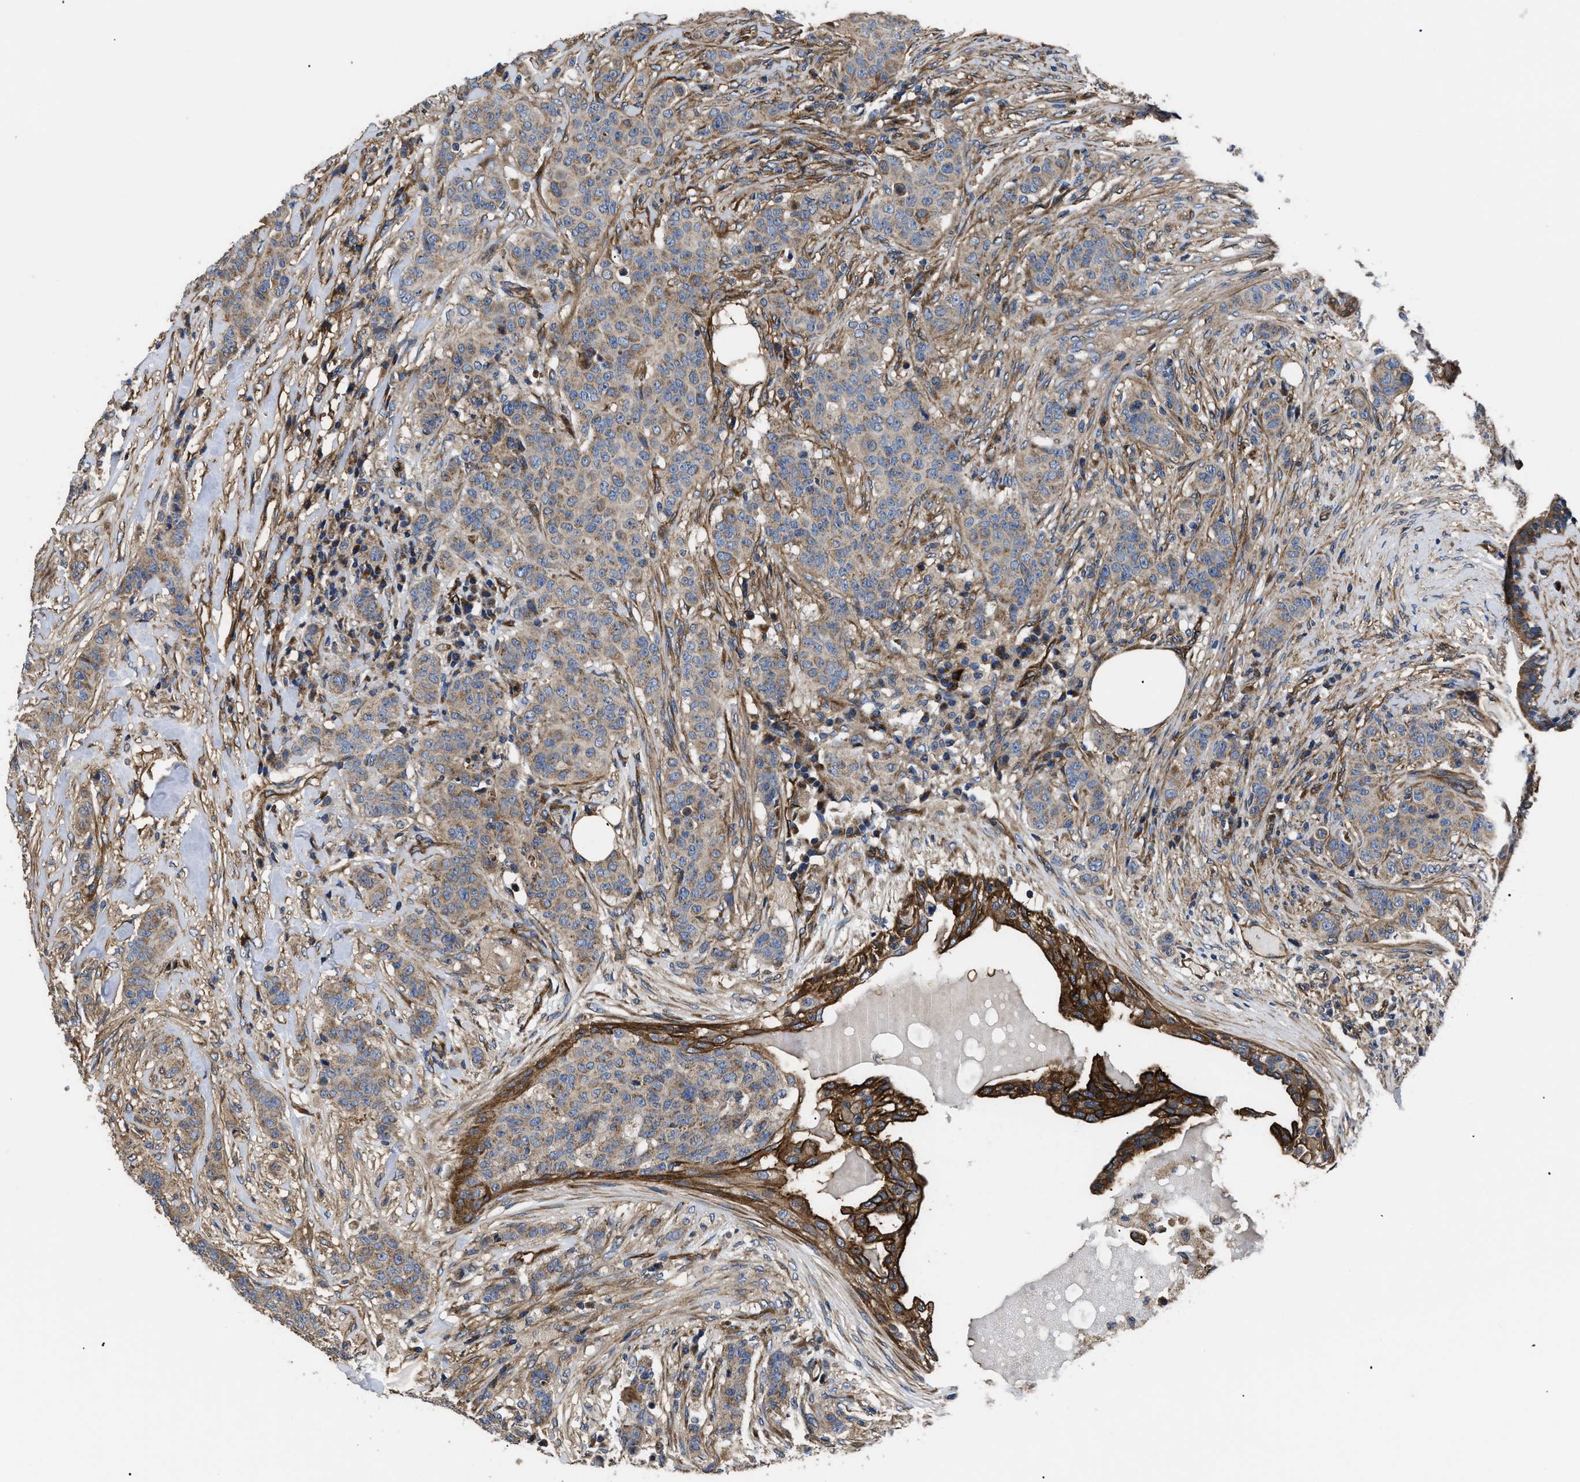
{"staining": {"intensity": "moderate", "quantity": ">75%", "location": "cytoplasmic/membranous"}, "tissue": "breast cancer", "cell_type": "Tumor cells", "image_type": "cancer", "snomed": [{"axis": "morphology", "description": "Normal tissue, NOS"}, {"axis": "morphology", "description": "Duct carcinoma"}, {"axis": "topography", "description": "Breast"}], "caption": "Approximately >75% of tumor cells in invasive ductal carcinoma (breast) demonstrate moderate cytoplasmic/membranous protein staining as visualized by brown immunohistochemical staining.", "gene": "NT5E", "patient": {"sex": "female", "age": 40}}